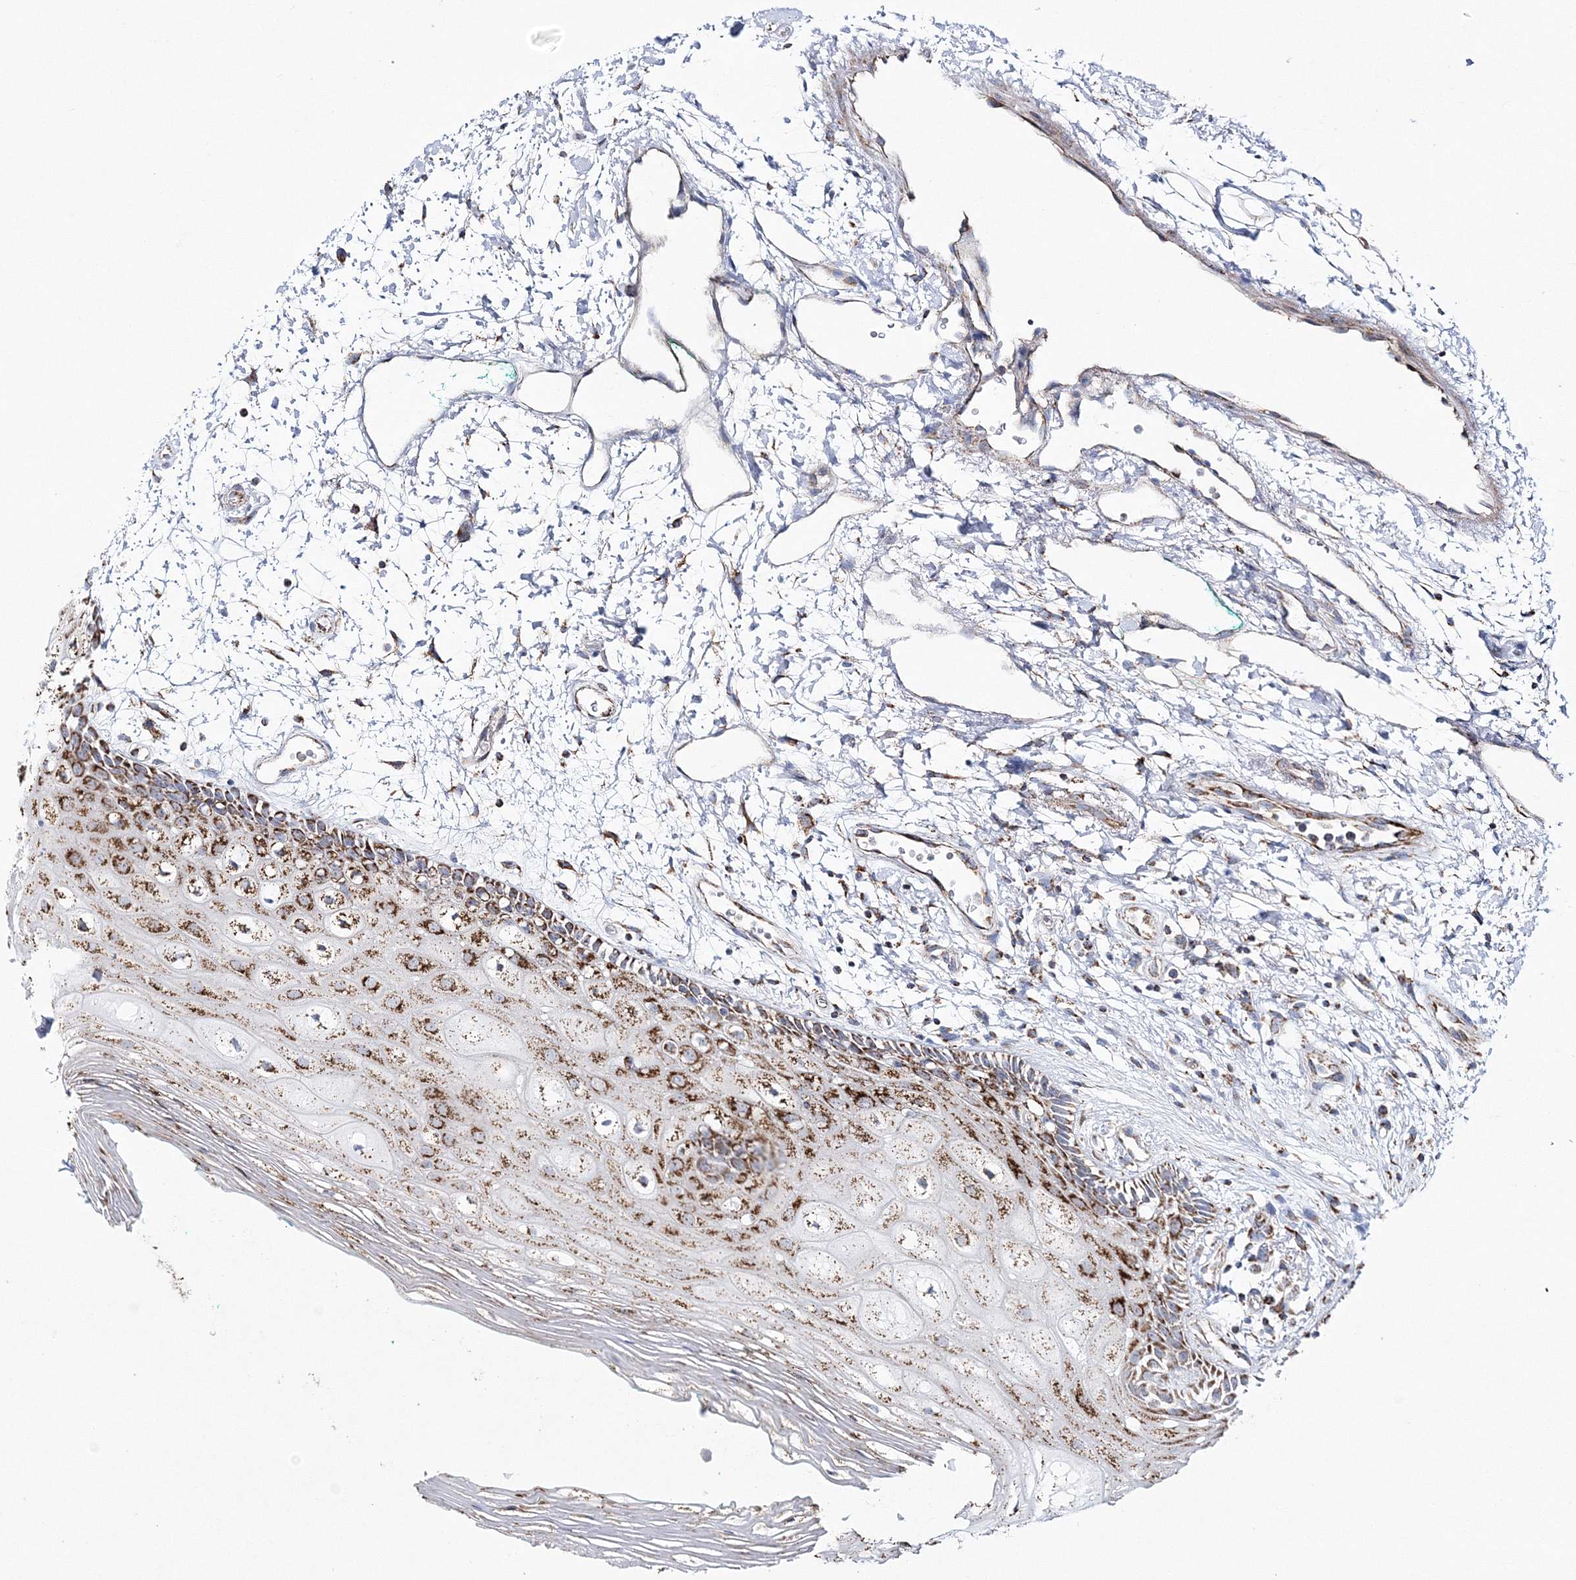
{"staining": {"intensity": "strong", "quantity": "25%-75%", "location": "cytoplasmic/membranous"}, "tissue": "oral mucosa", "cell_type": "Squamous epithelial cells", "image_type": "normal", "snomed": [{"axis": "morphology", "description": "Normal tissue, NOS"}, {"axis": "topography", "description": "Skeletal muscle"}, {"axis": "topography", "description": "Oral tissue"}, {"axis": "topography", "description": "Peripheral nerve tissue"}], "caption": "Protein positivity by immunohistochemistry demonstrates strong cytoplasmic/membranous expression in about 25%-75% of squamous epithelial cells in unremarkable oral mucosa. (Brightfield microscopy of DAB IHC at high magnification).", "gene": "HIBCH", "patient": {"sex": "female", "age": 84}}